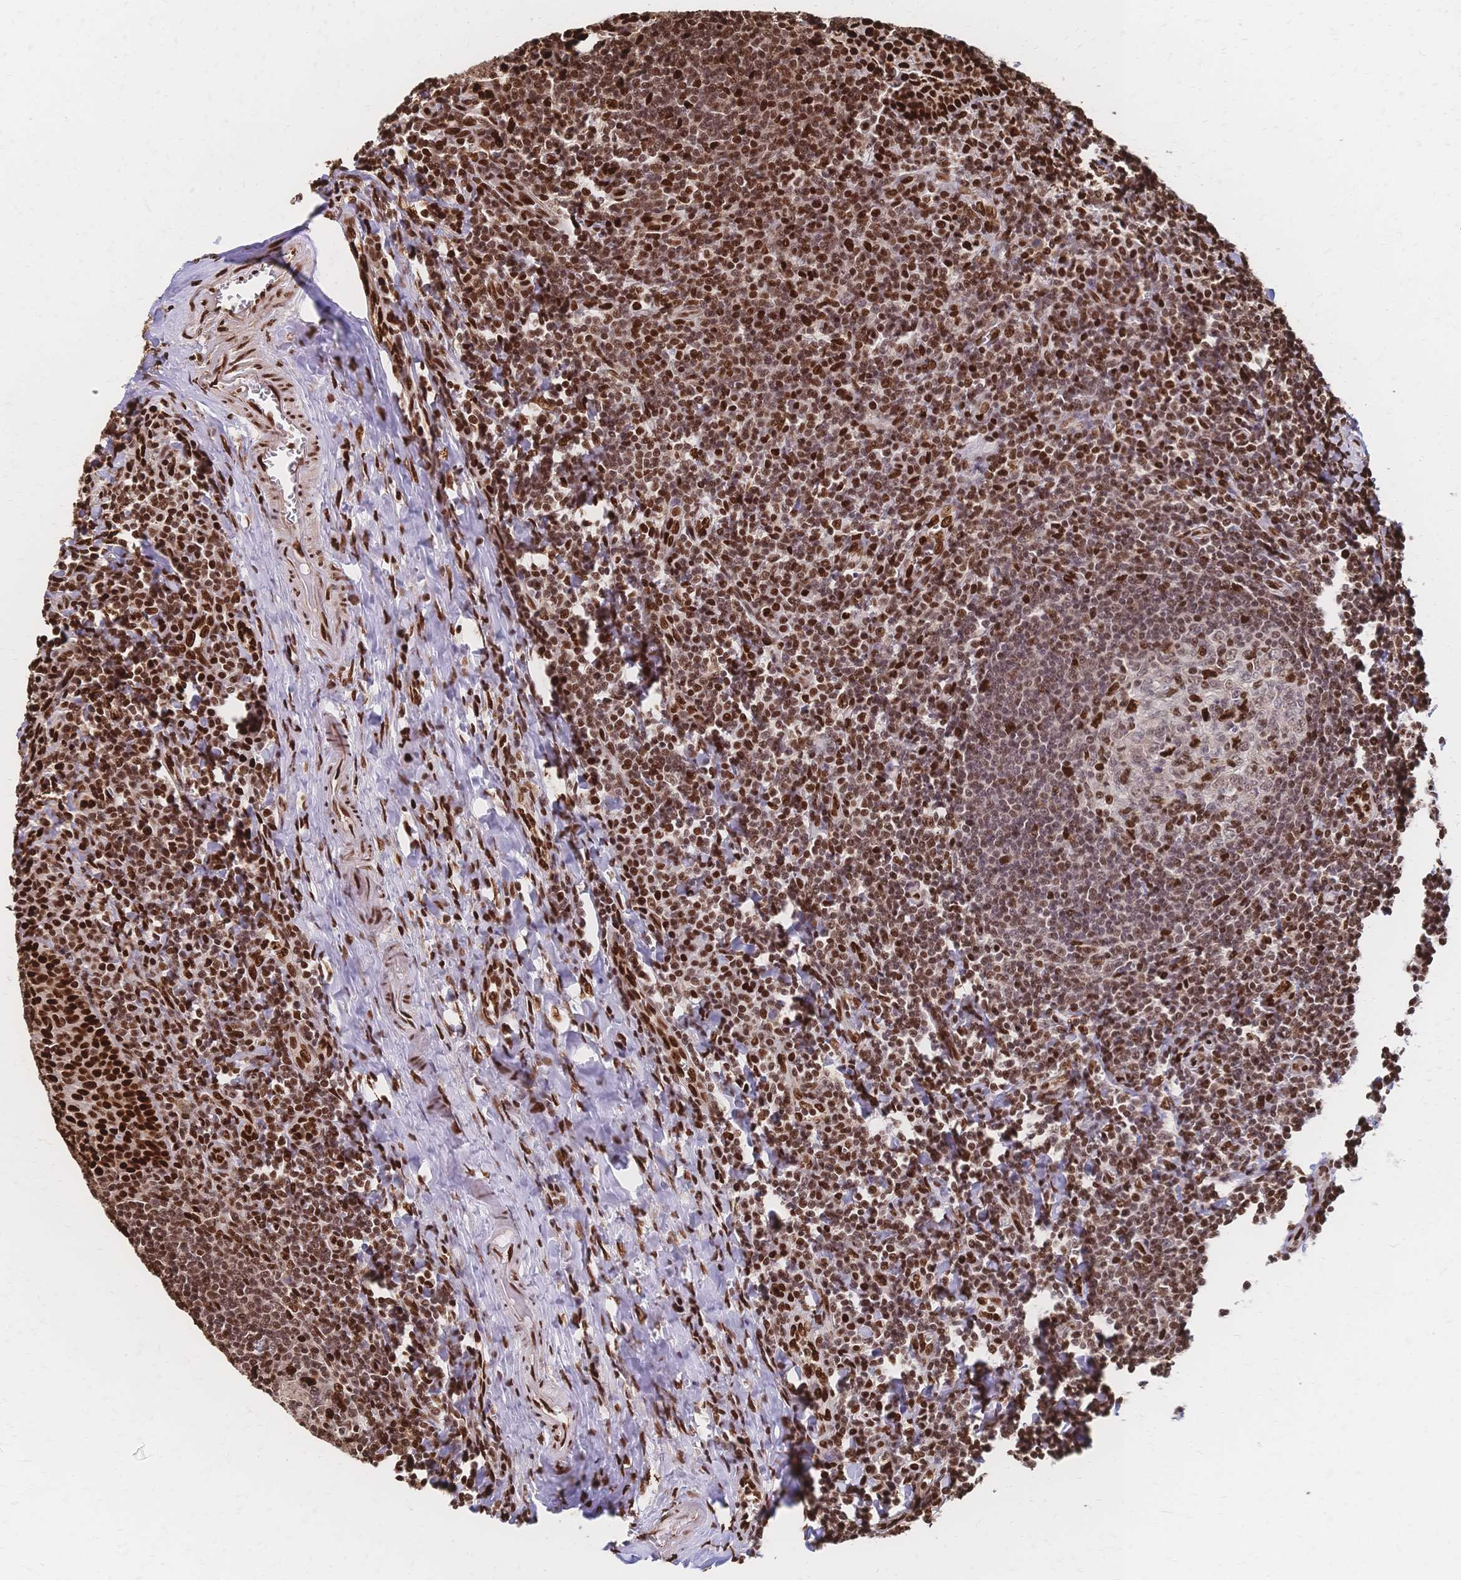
{"staining": {"intensity": "strong", "quantity": "<25%", "location": "nuclear"}, "tissue": "tonsil", "cell_type": "Germinal center cells", "image_type": "normal", "snomed": [{"axis": "morphology", "description": "Normal tissue, NOS"}, {"axis": "morphology", "description": "Inflammation, NOS"}, {"axis": "topography", "description": "Tonsil"}], "caption": "The photomicrograph exhibits immunohistochemical staining of unremarkable tonsil. There is strong nuclear expression is appreciated in about <25% of germinal center cells. Immunohistochemistry stains the protein of interest in brown and the nuclei are stained blue.", "gene": "HDGF", "patient": {"sex": "female", "age": 31}}